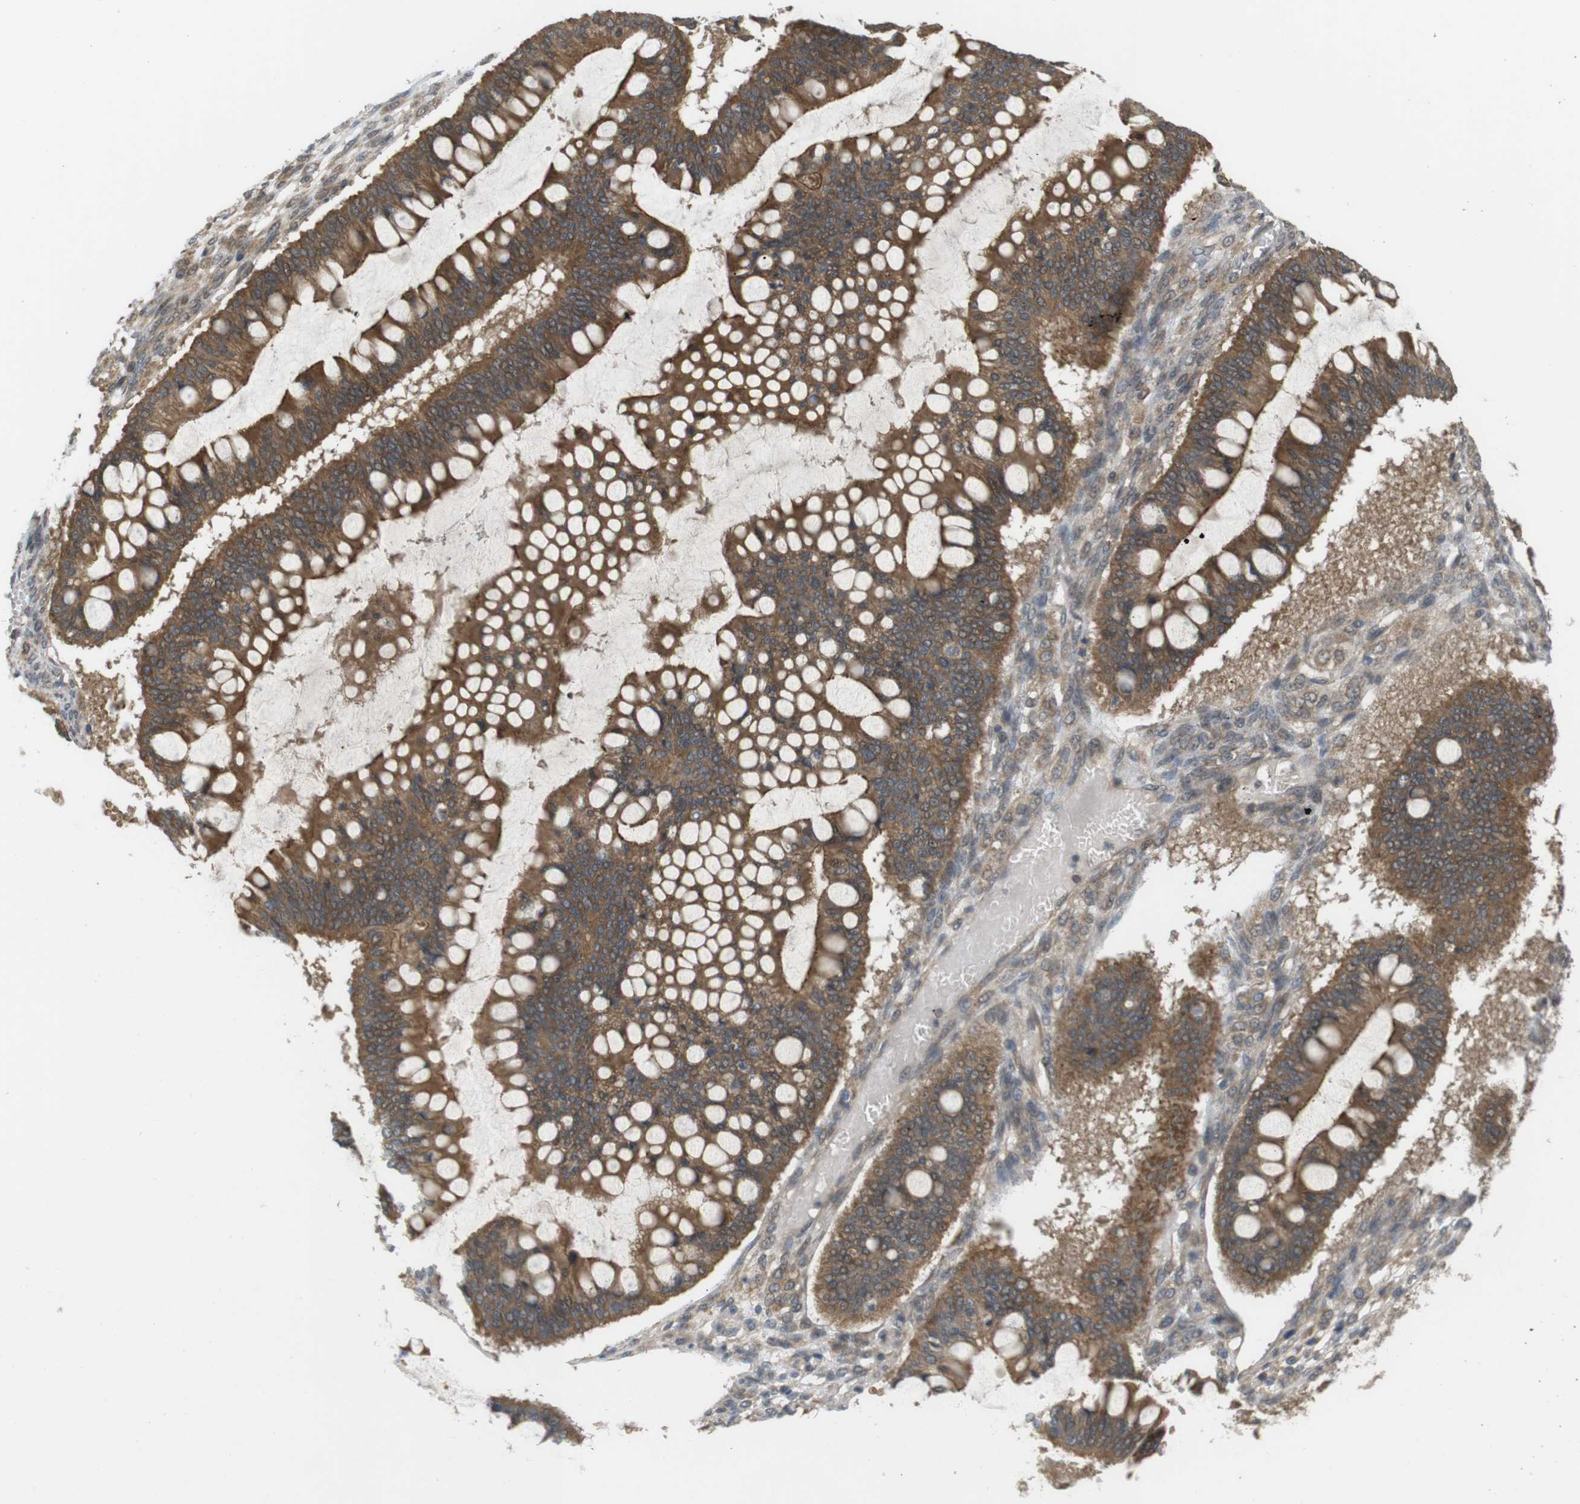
{"staining": {"intensity": "strong", "quantity": ">75%", "location": "cytoplasmic/membranous"}, "tissue": "ovarian cancer", "cell_type": "Tumor cells", "image_type": "cancer", "snomed": [{"axis": "morphology", "description": "Cystadenocarcinoma, mucinous, NOS"}, {"axis": "topography", "description": "Ovary"}], "caption": "Immunohistochemical staining of human ovarian mucinous cystadenocarcinoma exhibits strong cytoplasmic/membranous protein expression in approximately >75% of tumor cells. (brown staining indicates protein expression, while blue staining denotes nuclei).", "gene": "RNF130", "patient": {"sex": "female", "age": 73}}